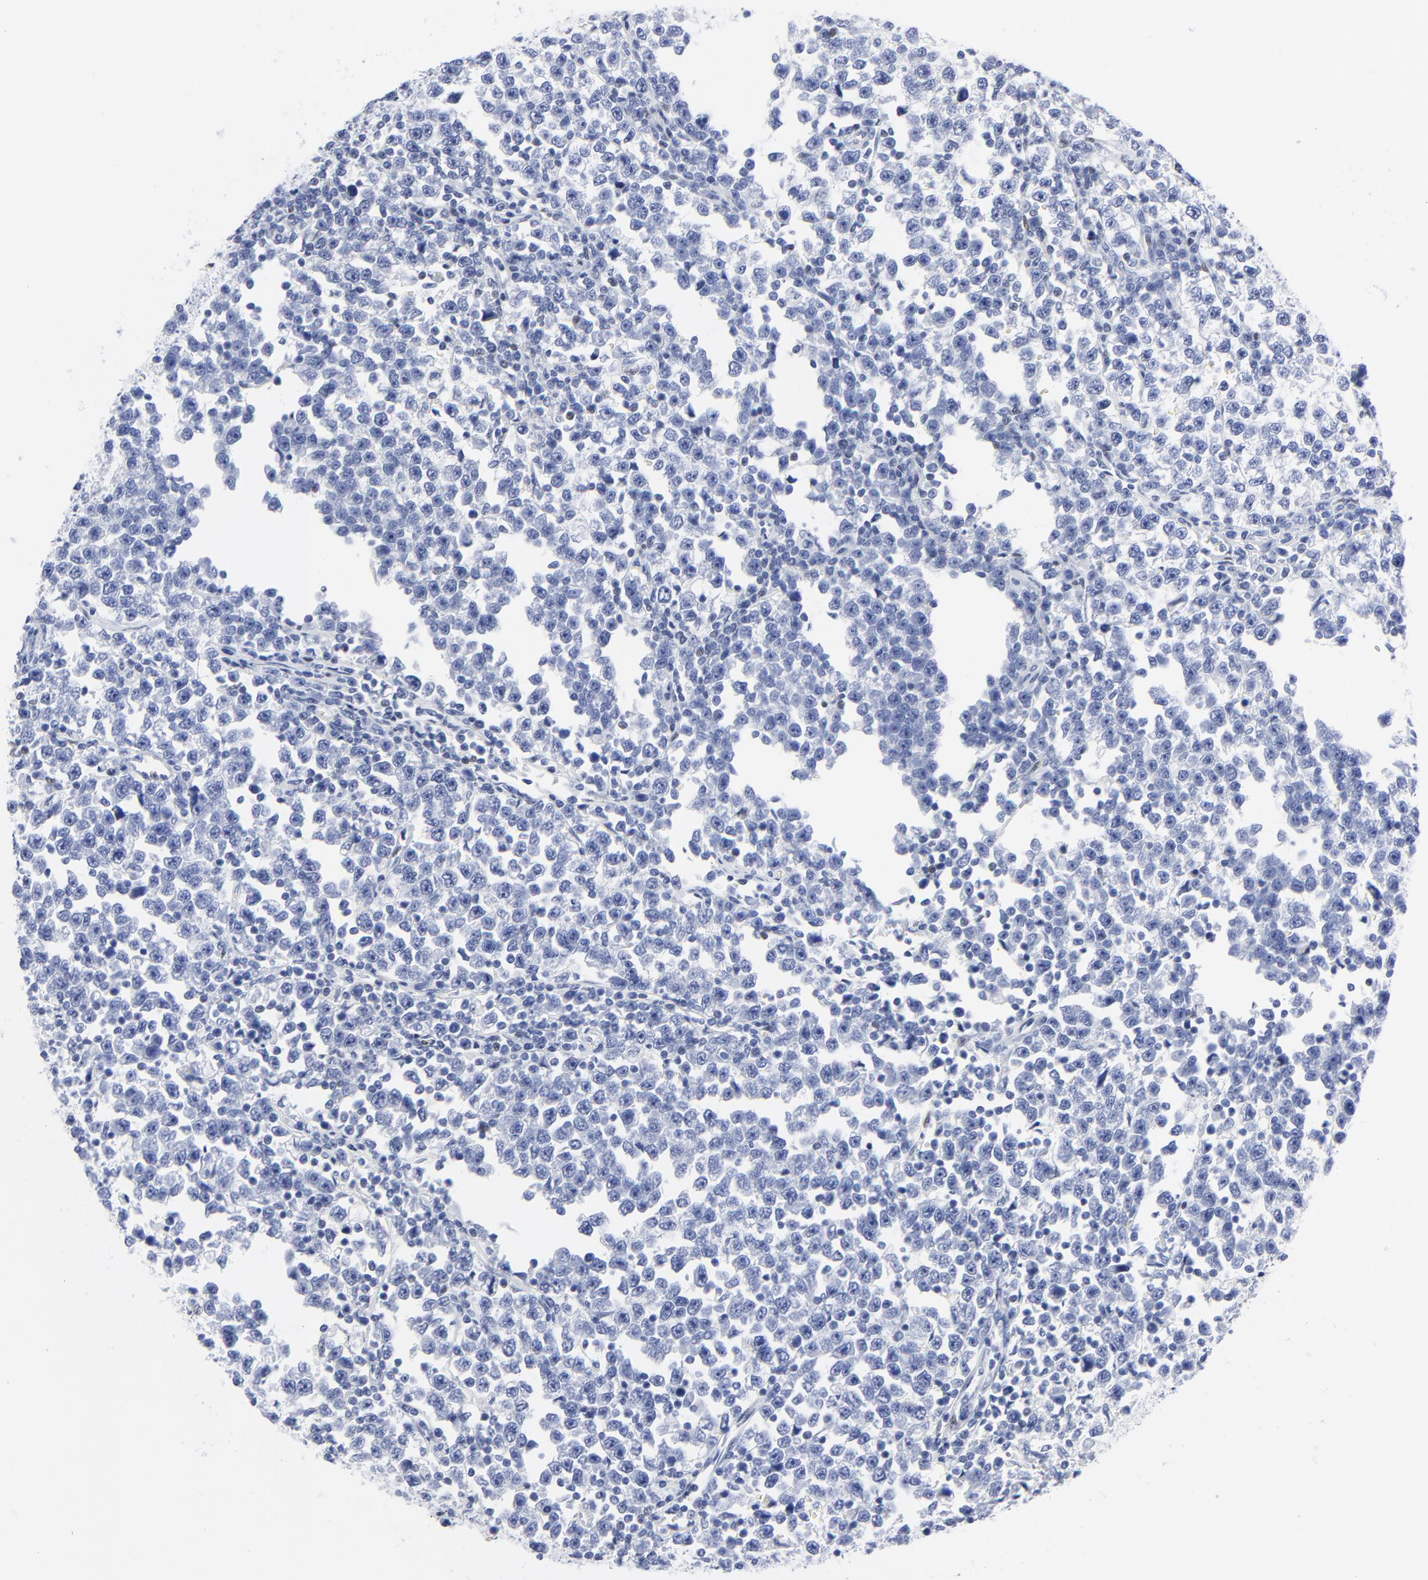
{"staining": {"intensity": "negative", "quantity": "none", "location": "none"}, "tissue": "testis cancer", "cell_type": "Tumor cells", "image_type": "cancer", "snomed": [{"axis": "morphology", "description": "Seminoma, NOS"}, {"axis": "topography", "description": "Testis"}], "caption": "Immunohistochemical staining of human testis cancer (seminoma) demonstrates no significant staining in tumor cells.", "gene": "JUN", "patient": {"sex": "male", "age": 43}}